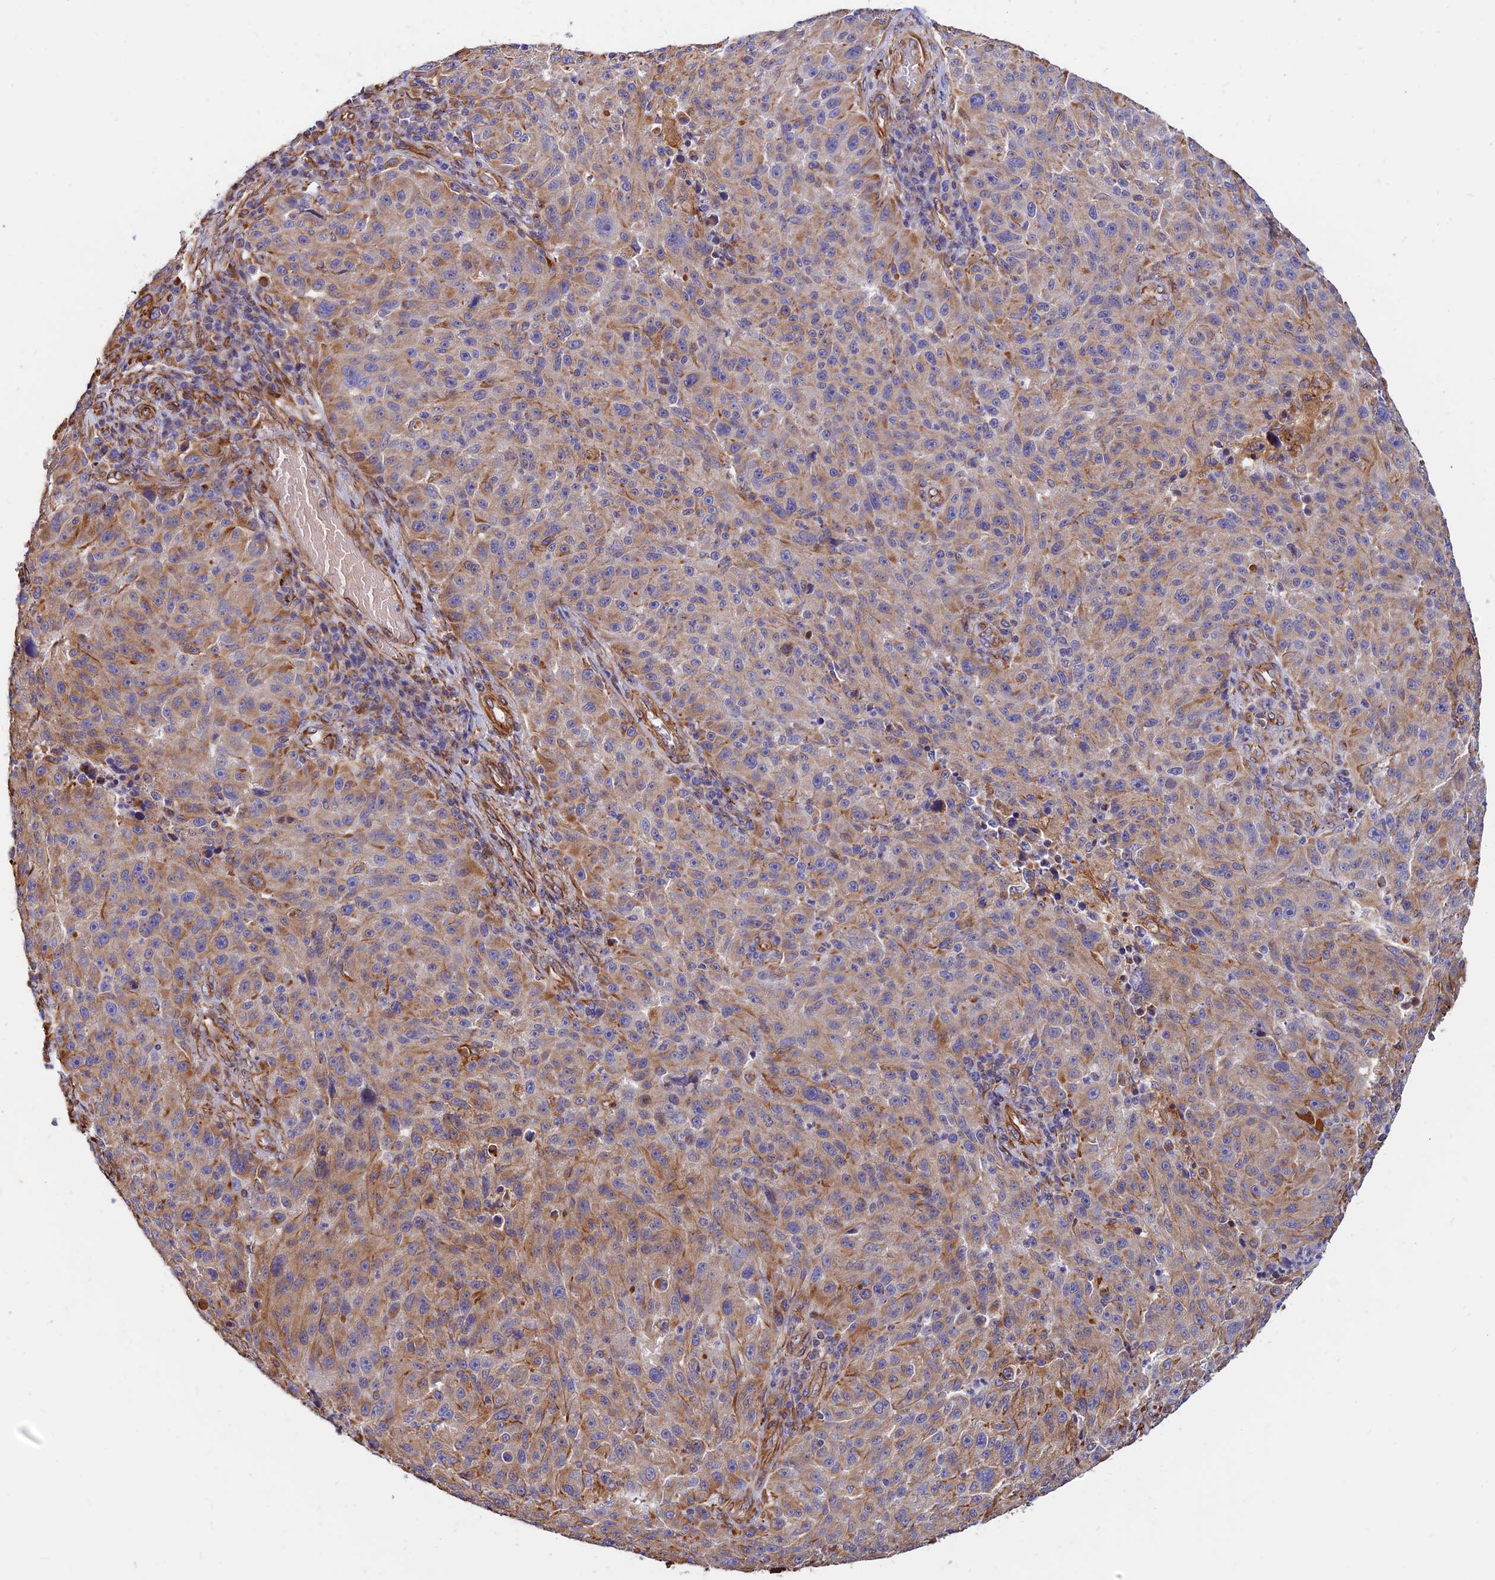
{"staining": {"intensity": "moderate", "quantity": ">75%", "location": "cytoplasmic/membranous"}, "tissue": "melanoma", "cell_type": "Tumor cells", "image_type": "cancer", "snomed": [{"axis": "morphology", "description": "Malignant melanoma, NOS"}, {"axis": "topography", "description": "Skin"}], "caption": "Malignant melanoma stained with DAB immunohistochemistry (IHC) demonstrates medium levels of moderate cytoplasmic/membranous positivity in about >75% of tumor cells. (Stains: DAB (3,3'-diaminobenzidine) in brown, nuclei in blue, Microscopy: brightfield microscopy at high magnification).", "gene": "CDK18", "patient": {"sex": "male", "age": 53}}